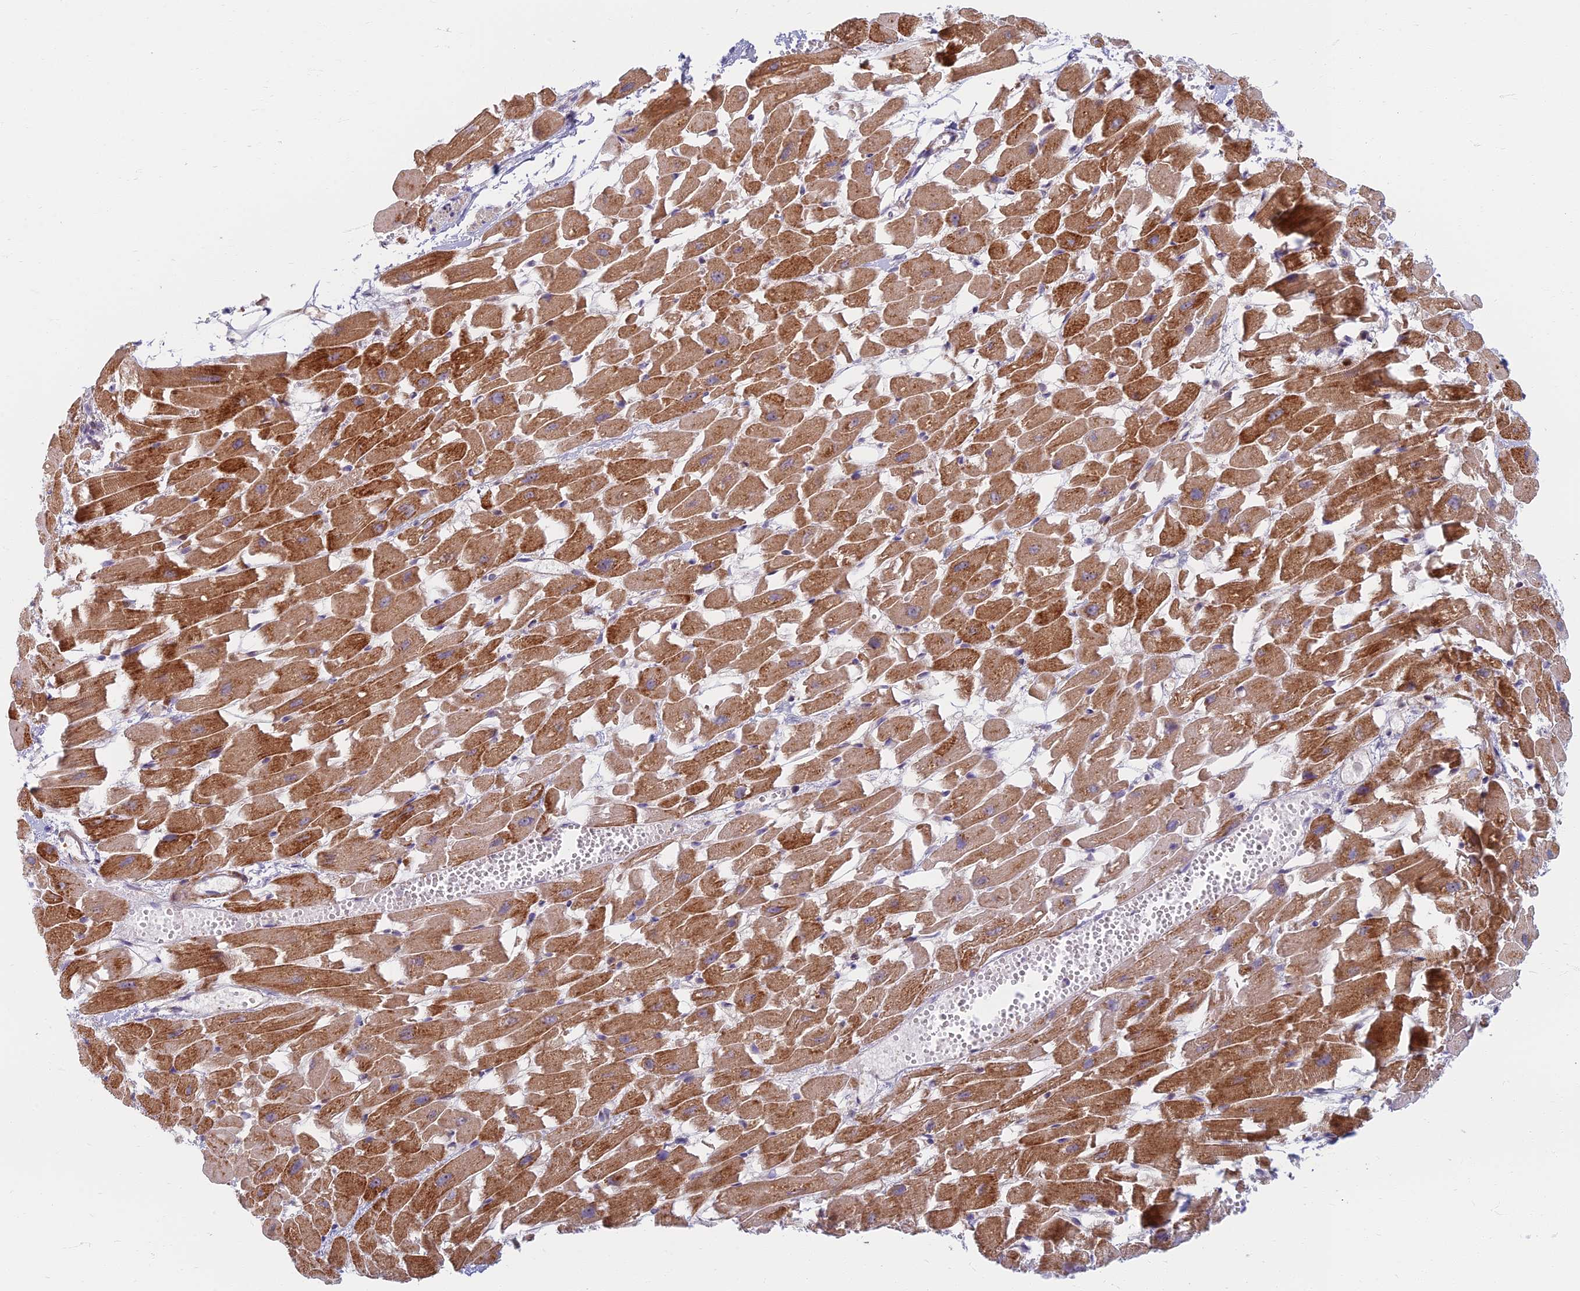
{"staining": {"intensity": "moderate", "quantity": ">75%", "location": "cytoplasmic/membranous"}, "tissue": "heart muscle", "cell_type": "Cardiomyocytes", "image_type": "normal", "snomed": [{"axis": "morphology", "description": "Normal tissue, NOS"}, {"axis": "topography", "description": "Heart"}], "caption": "Cardiomyocytes exhibit medium levels of moderate cytoplasmic/membranous positivity in about >75% of cells in normal human heart muscle.", "gene": "C15orf40", "patient": {"sex": "female", "age": 64}}